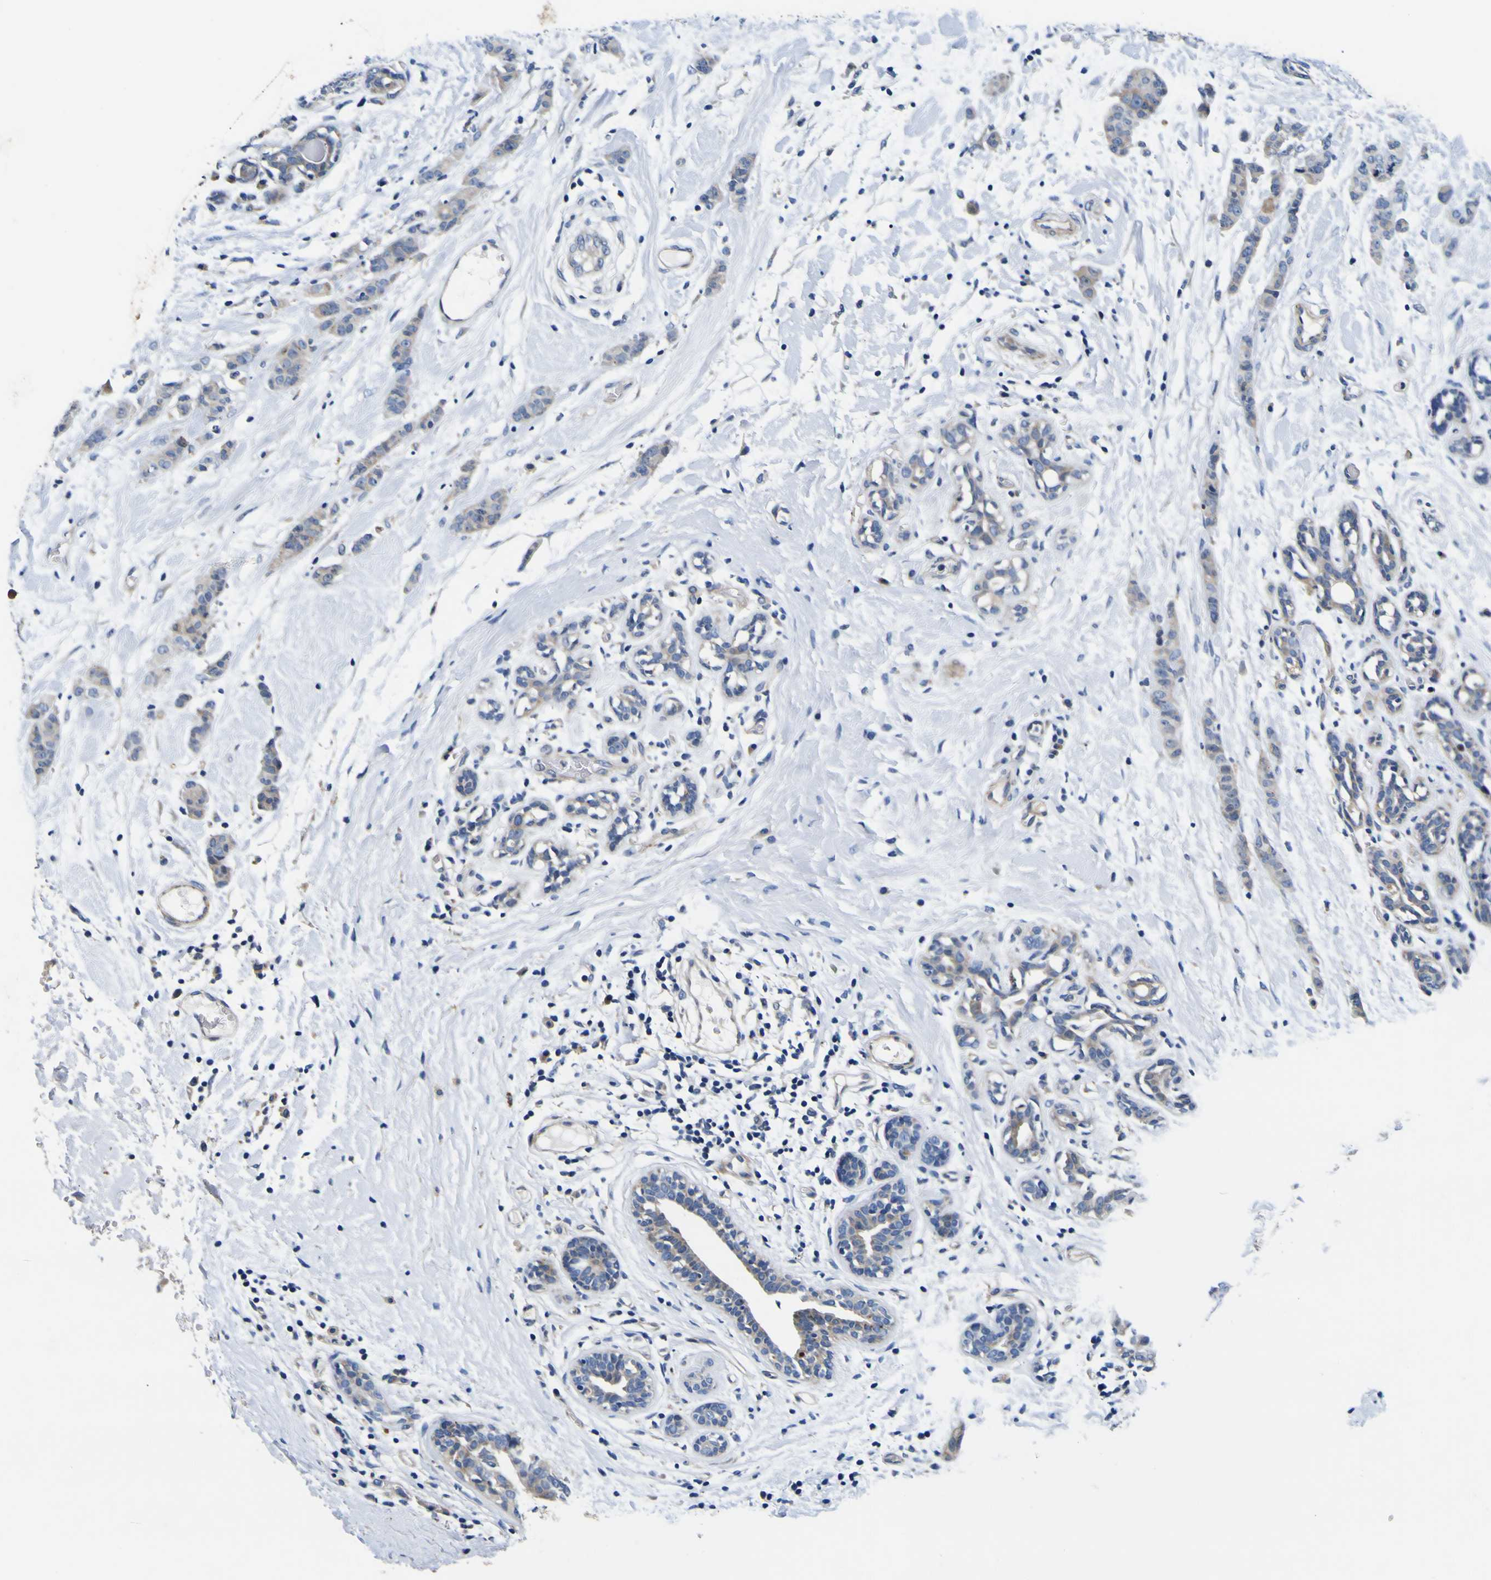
{"staining": {"intensity": "weak", "quantity": ">75%", "location": "cytoplasmic/membranous"}, "tissue": "breast cancer", "cell_type": "Tumor cells", "image_type": "cancer", "snomed": [{"axis": "morphology", "description": "Normal tissue, NOS"}, {"axis": "morphology", "description": "Duct carcinoma"}, {"axis": "topography", "description": "Breast"}], "caption": "Tumor cells display low levels of weak cytoplasmic/membranous expression in approximately >75% of cells in human infiltrating ductal carcinoma (breast).", "gene": "AGAP3", "patient": {"sex": "female", "age": 40}}